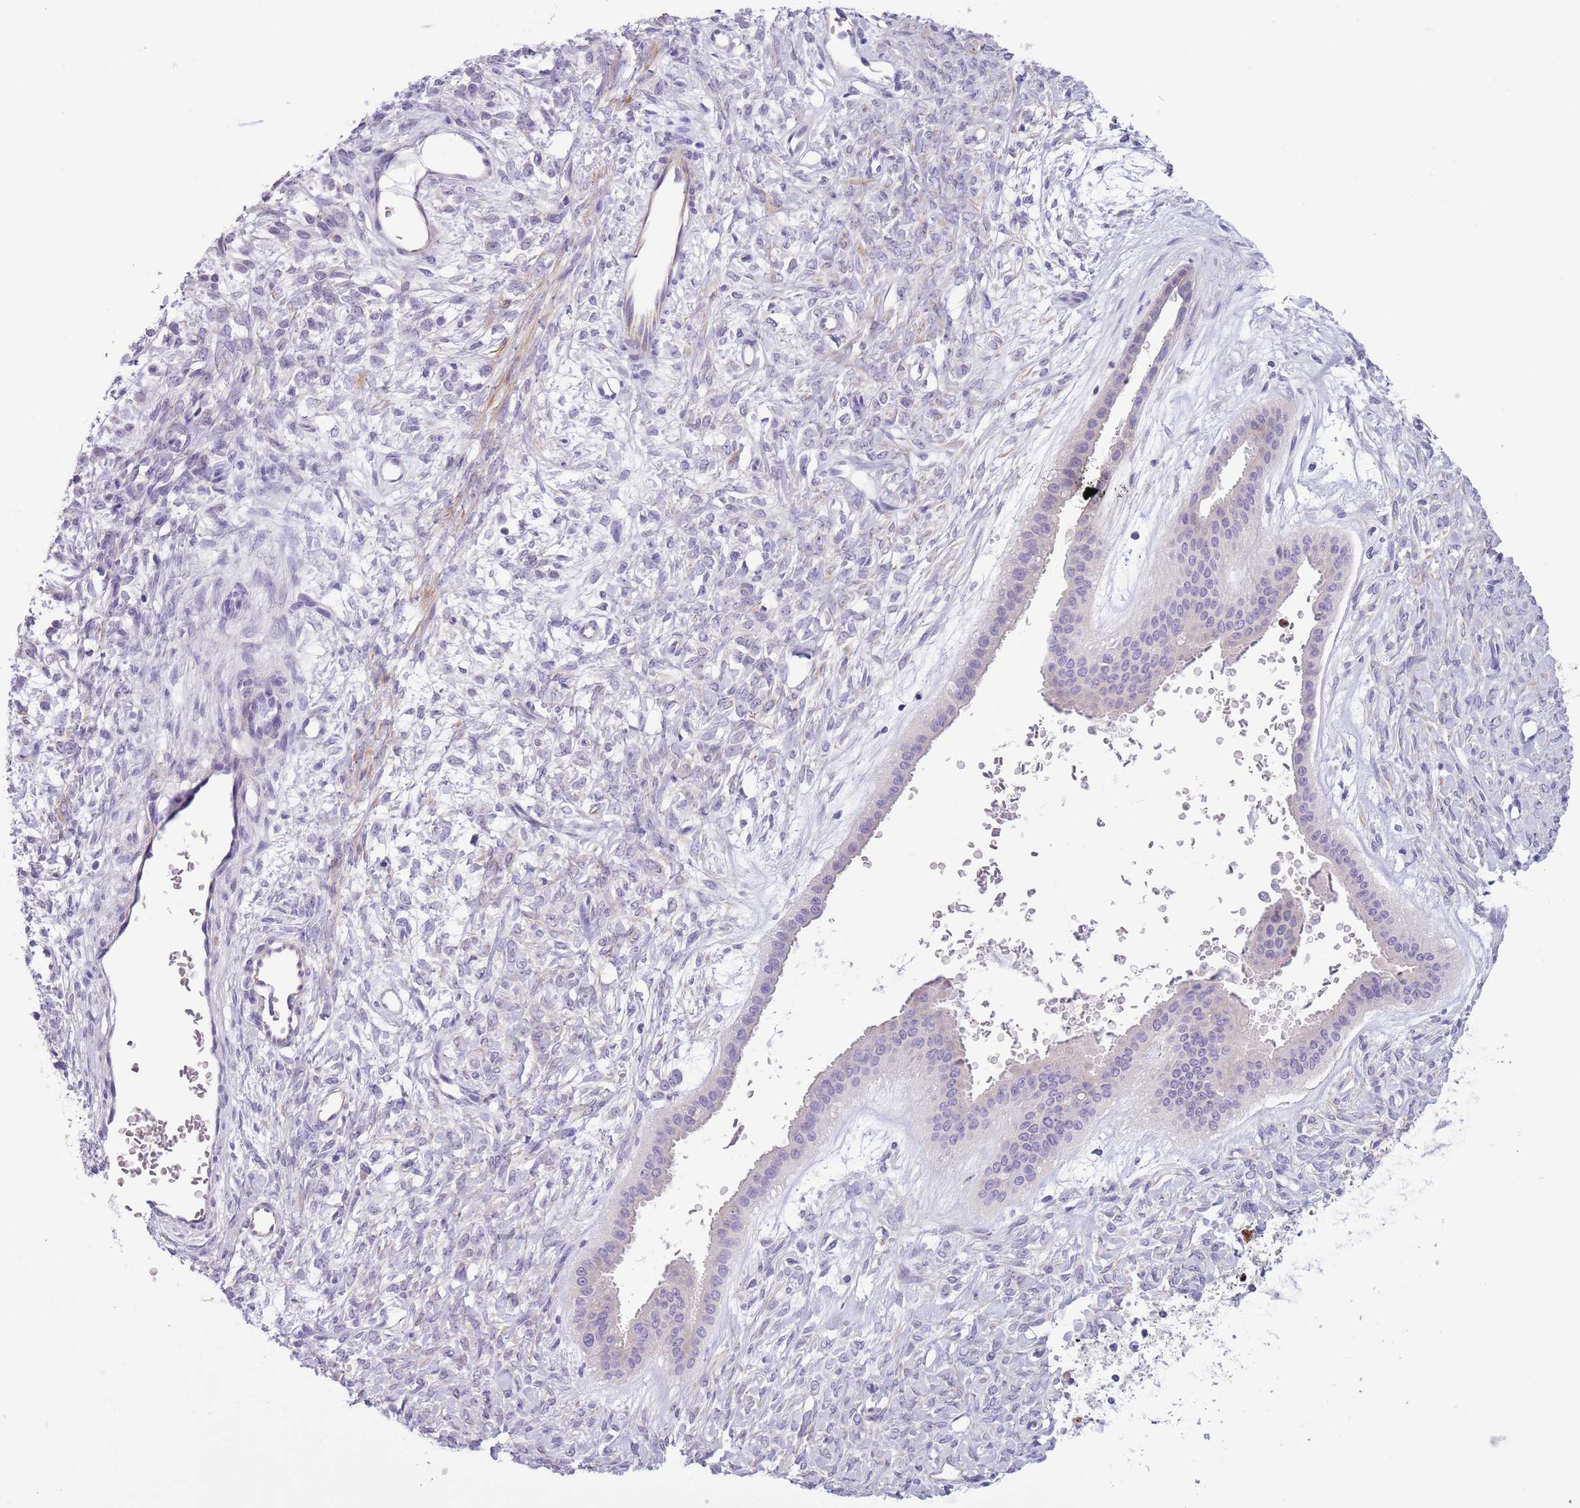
{"staining": {"intensity": "negative", "quantity": "none", "location": "none"}, "tissue": "ovarian cancer", "cell_type": "Tumor cells", "image_type": "cancer", "snomed": [{"axis": "morphology", "description": "Cystadenocarcinoma, mucinous, NOS"}, {"axis": "topography", "description": "Ovary"}], "caption": "This is an immunohistochemistry (IHC) histopathology image of human ovarian mucinous cystadenocarcinoma. There is no expression in tumor cells.", "gene": "OR6M1", "patient": {"sex": "female", "age": 73}}